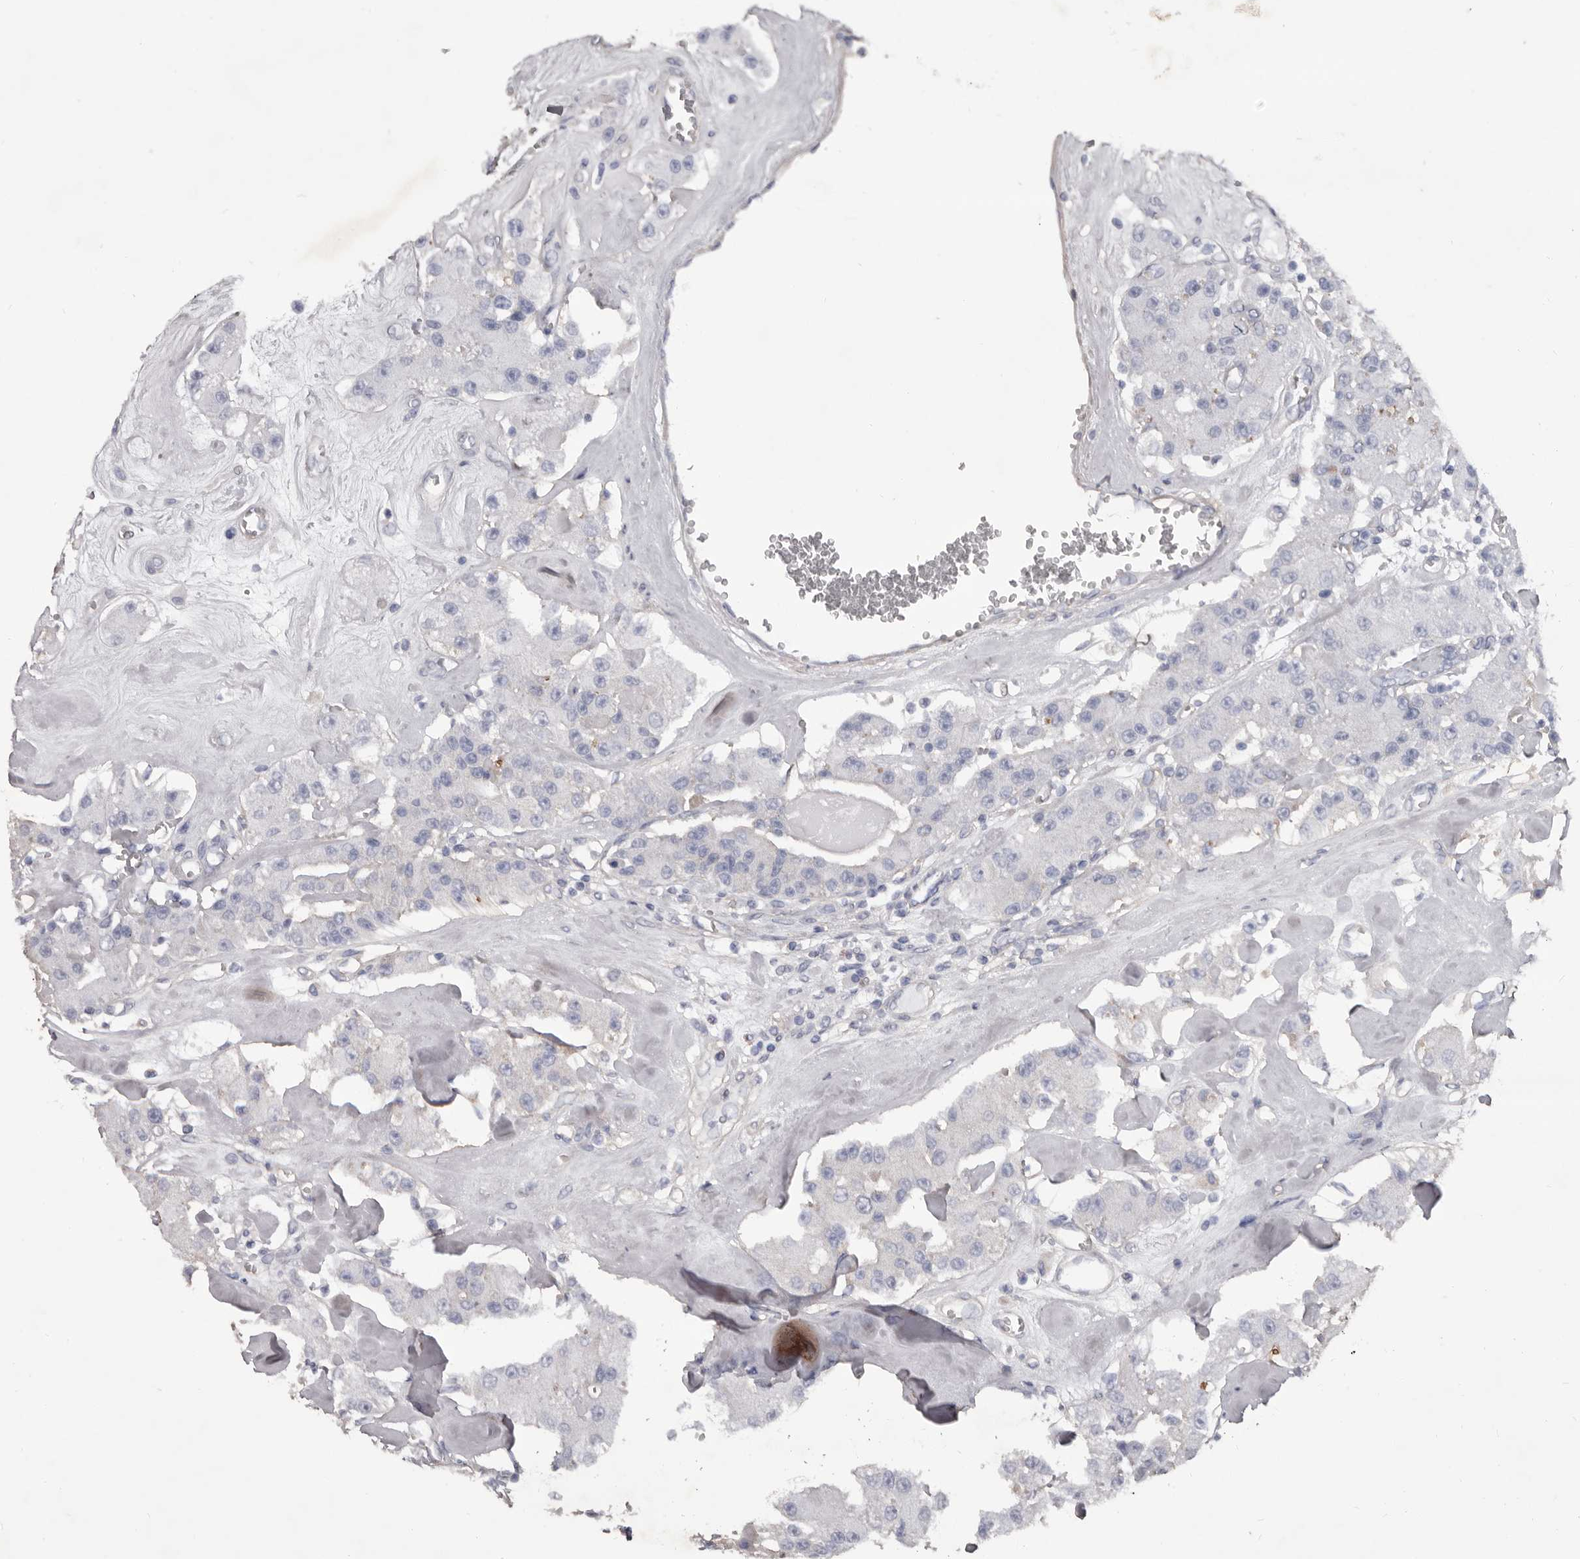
{"staining": {"intensity": "negative", "quantity": "none", "location": "none"}, "tissue": "carcinoid", "cell_type": "Tumor cells", "image_type": "cancer", "snomed": [{"axis": "morphology", "description": "Carcinoid, malignant, NOS"}, {"axis": "topography", "description": "Pancreas"}], "caption": "High power microscopy histopathology image of an immunohistochemistry micrograph of carcinoid, revealing no significant expression in tumor cells. (Stains: DAB immunohistochemistry with hematoxylin counter stain, Microscopy: brightfield microscopy at high magnification).", "gene": "ADAMTS2", "patient": {"sex": "male", "age": 41}}